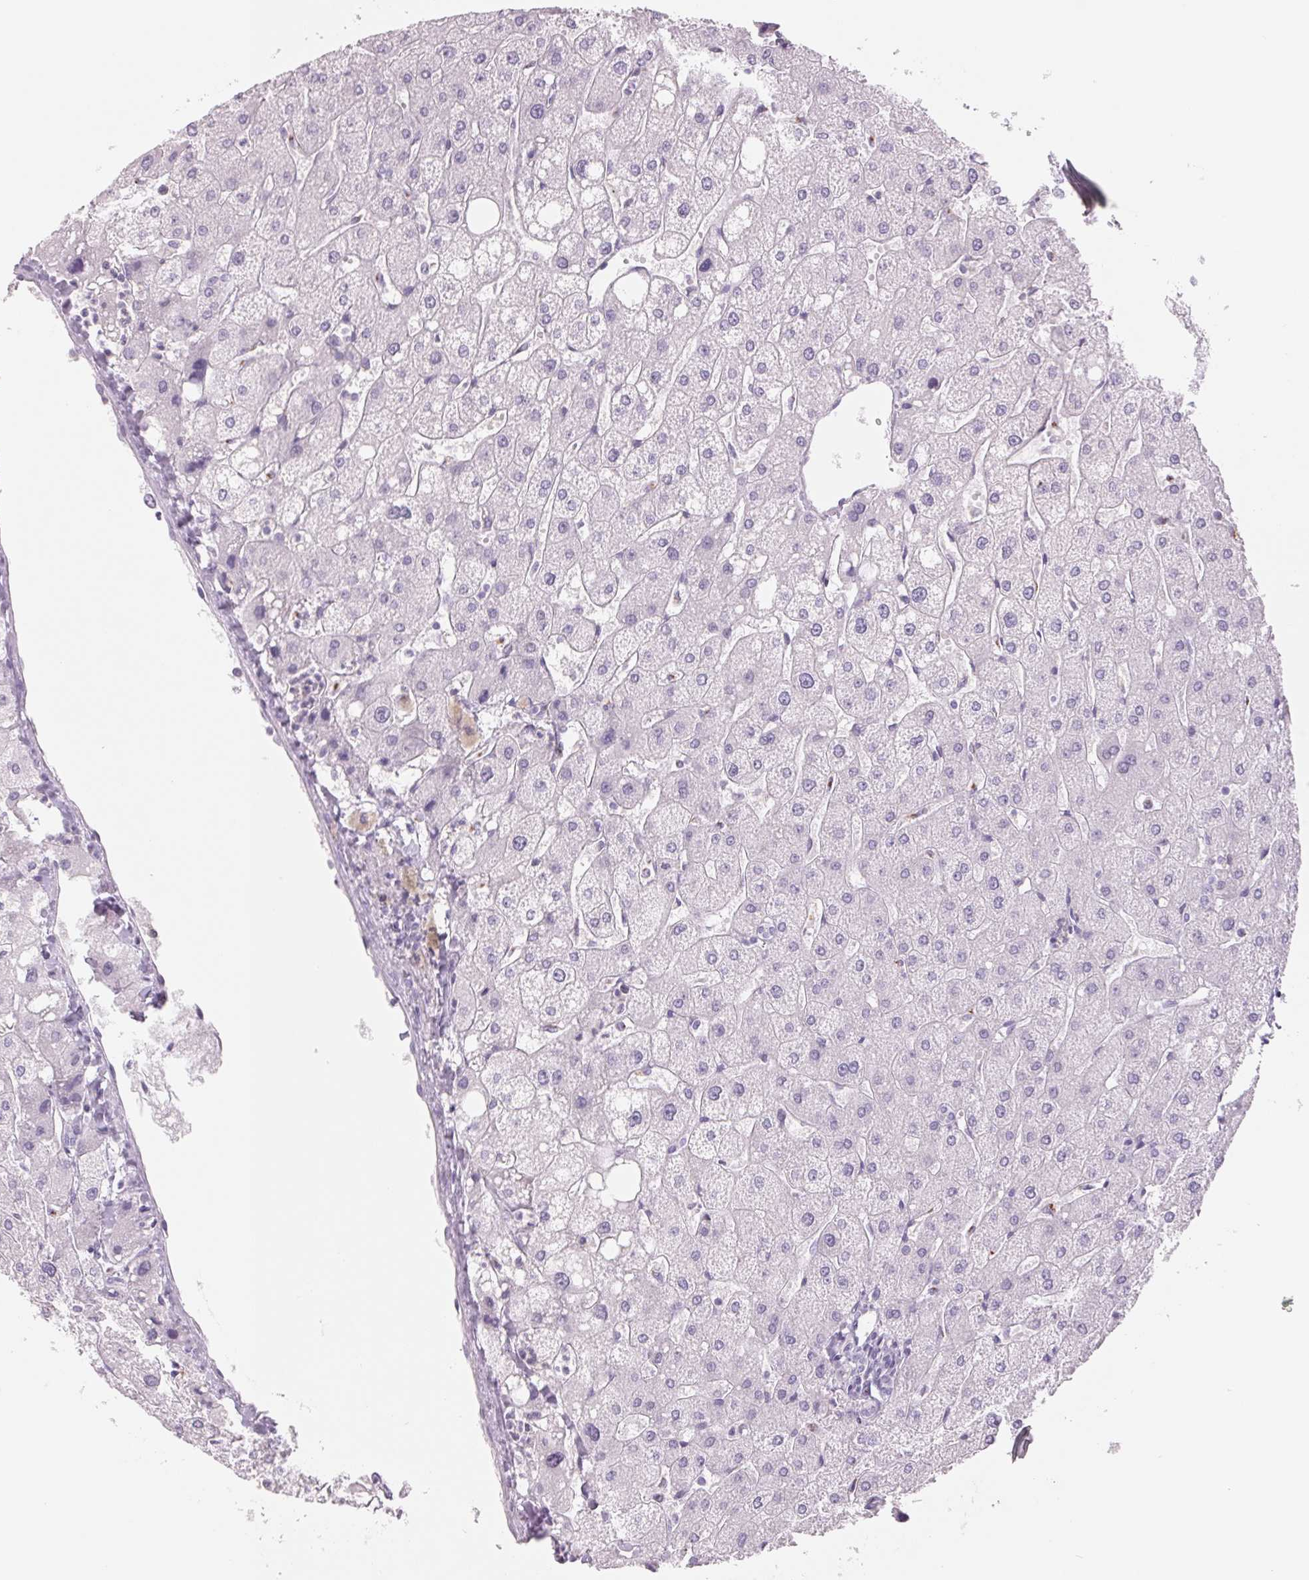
{"staining": {"intensity": "negative", "quantity": "none", "location": "none"}, "tissue": "liver", "cell_type": "Cholangiocytes", "image_type": "normal", "snomed": [{"axis": "morphology", "description": "Normal tissue, NOS"}, {"axis": "topography", "description": "Liver"}], "caption": "IHC histopathology image of unremarkable liver stained for a protein (brown), which exhibits no positivity in cholangiocytes.", "gene": "GALNT7", "patient": {"sex": "male", "age": 67}}